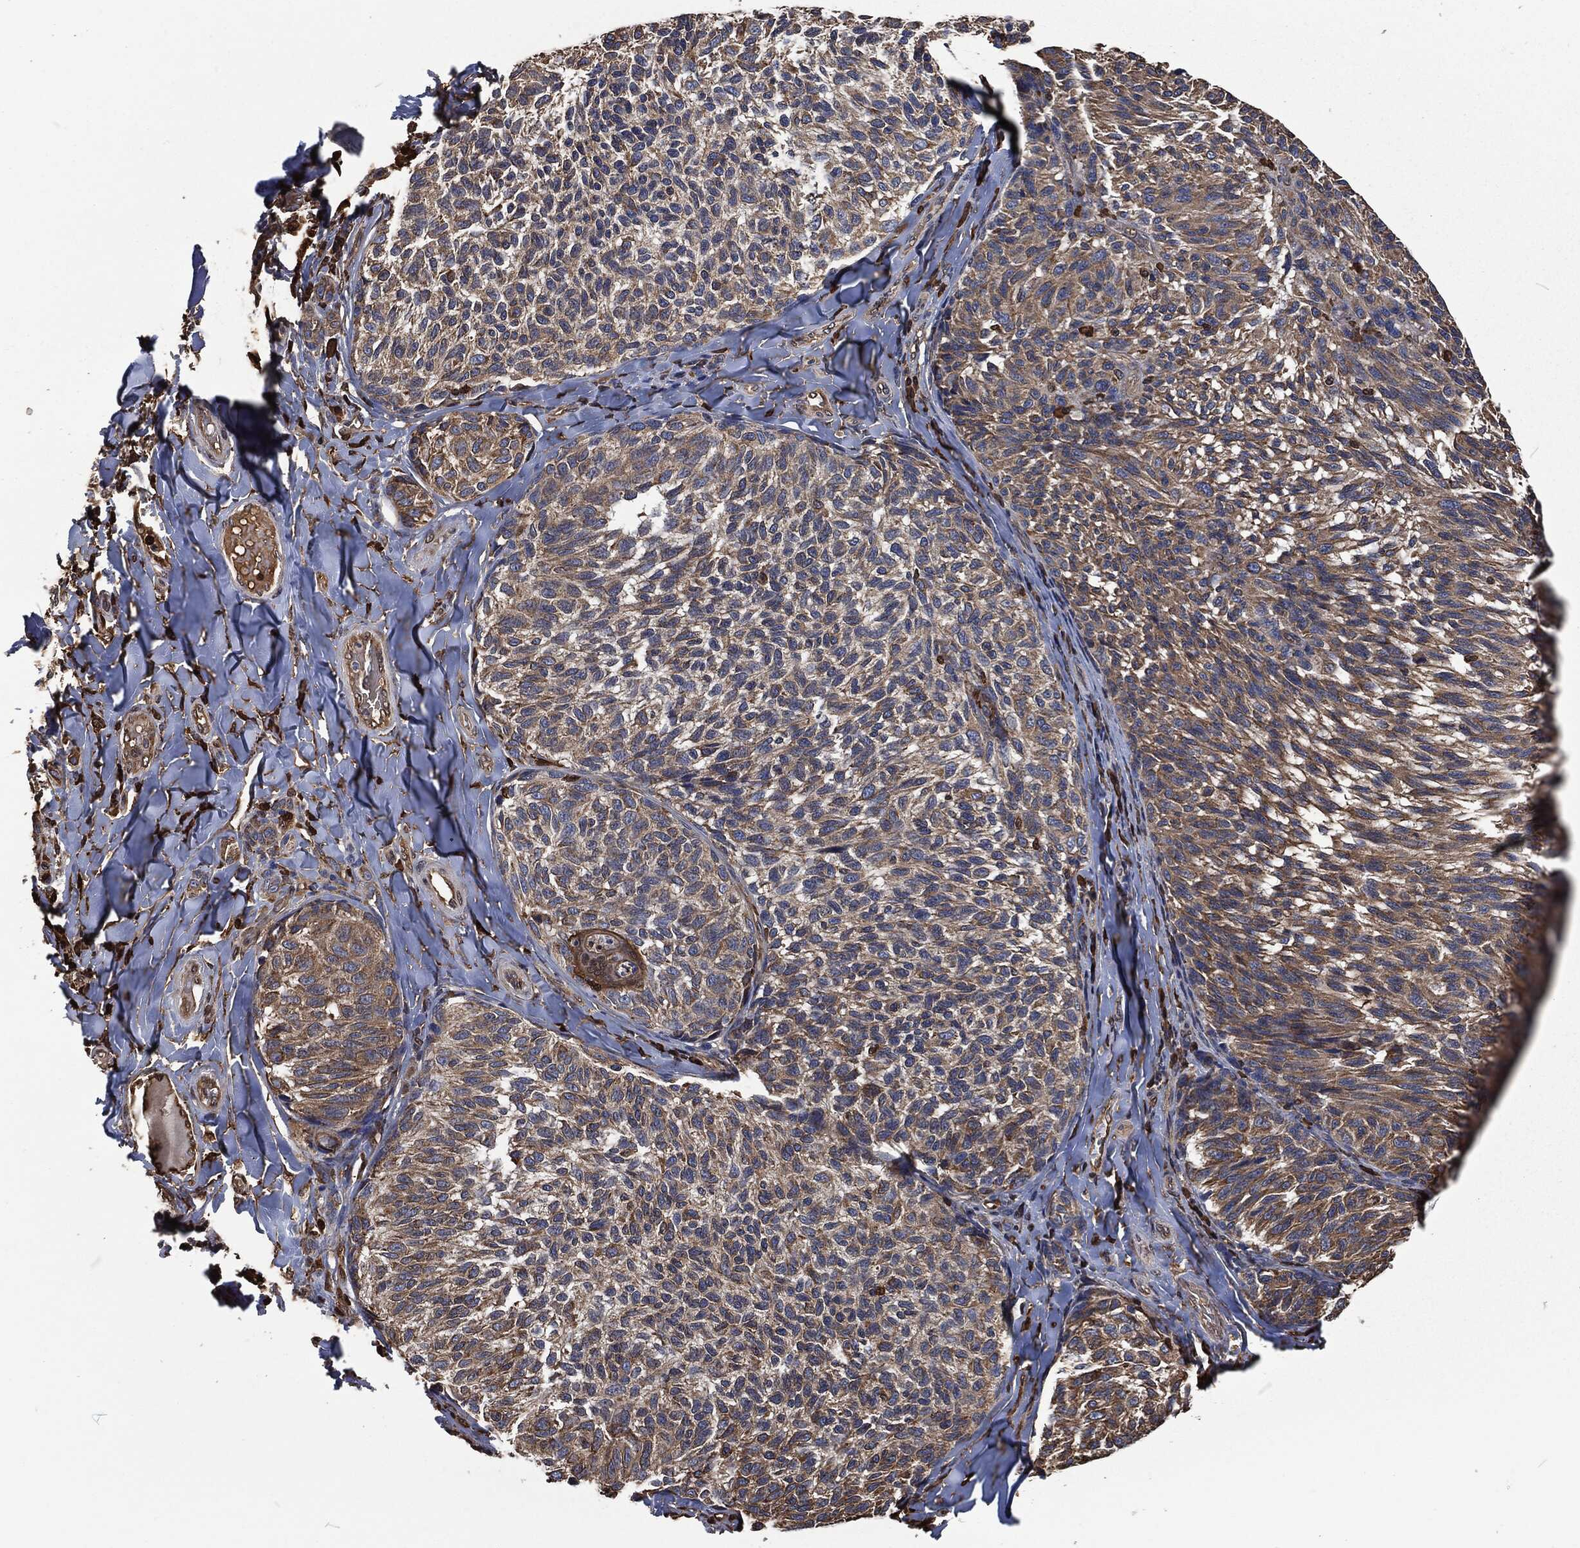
{"staining": {"intensity": "moderate", "quantity": "25%-75%", "location": "cytoplasmic/membranous"}, "tissue": "melanoma", "cell_type": "Tumor cells", "image_type": "cancer", "snomed": [{"axis": "morphology", "description": "Malignant melanoma, NOS"}, {"axis": "topography", "description": "Skin"}], "caption": "Immunohistochemistry (IHC) of human melanoma shows medium levels of moderate cytoplasmic/membranous expression in approximately 25%-75% of tumor cells. The staining is performed using DAB (3,3'-diaminobenzidine) brown chromogen to label protein expression. The nuclei are counter-stained blue using hematoxylin.", "gene": "PRDX4", "patient": {"sex": "female", "age": 73}}